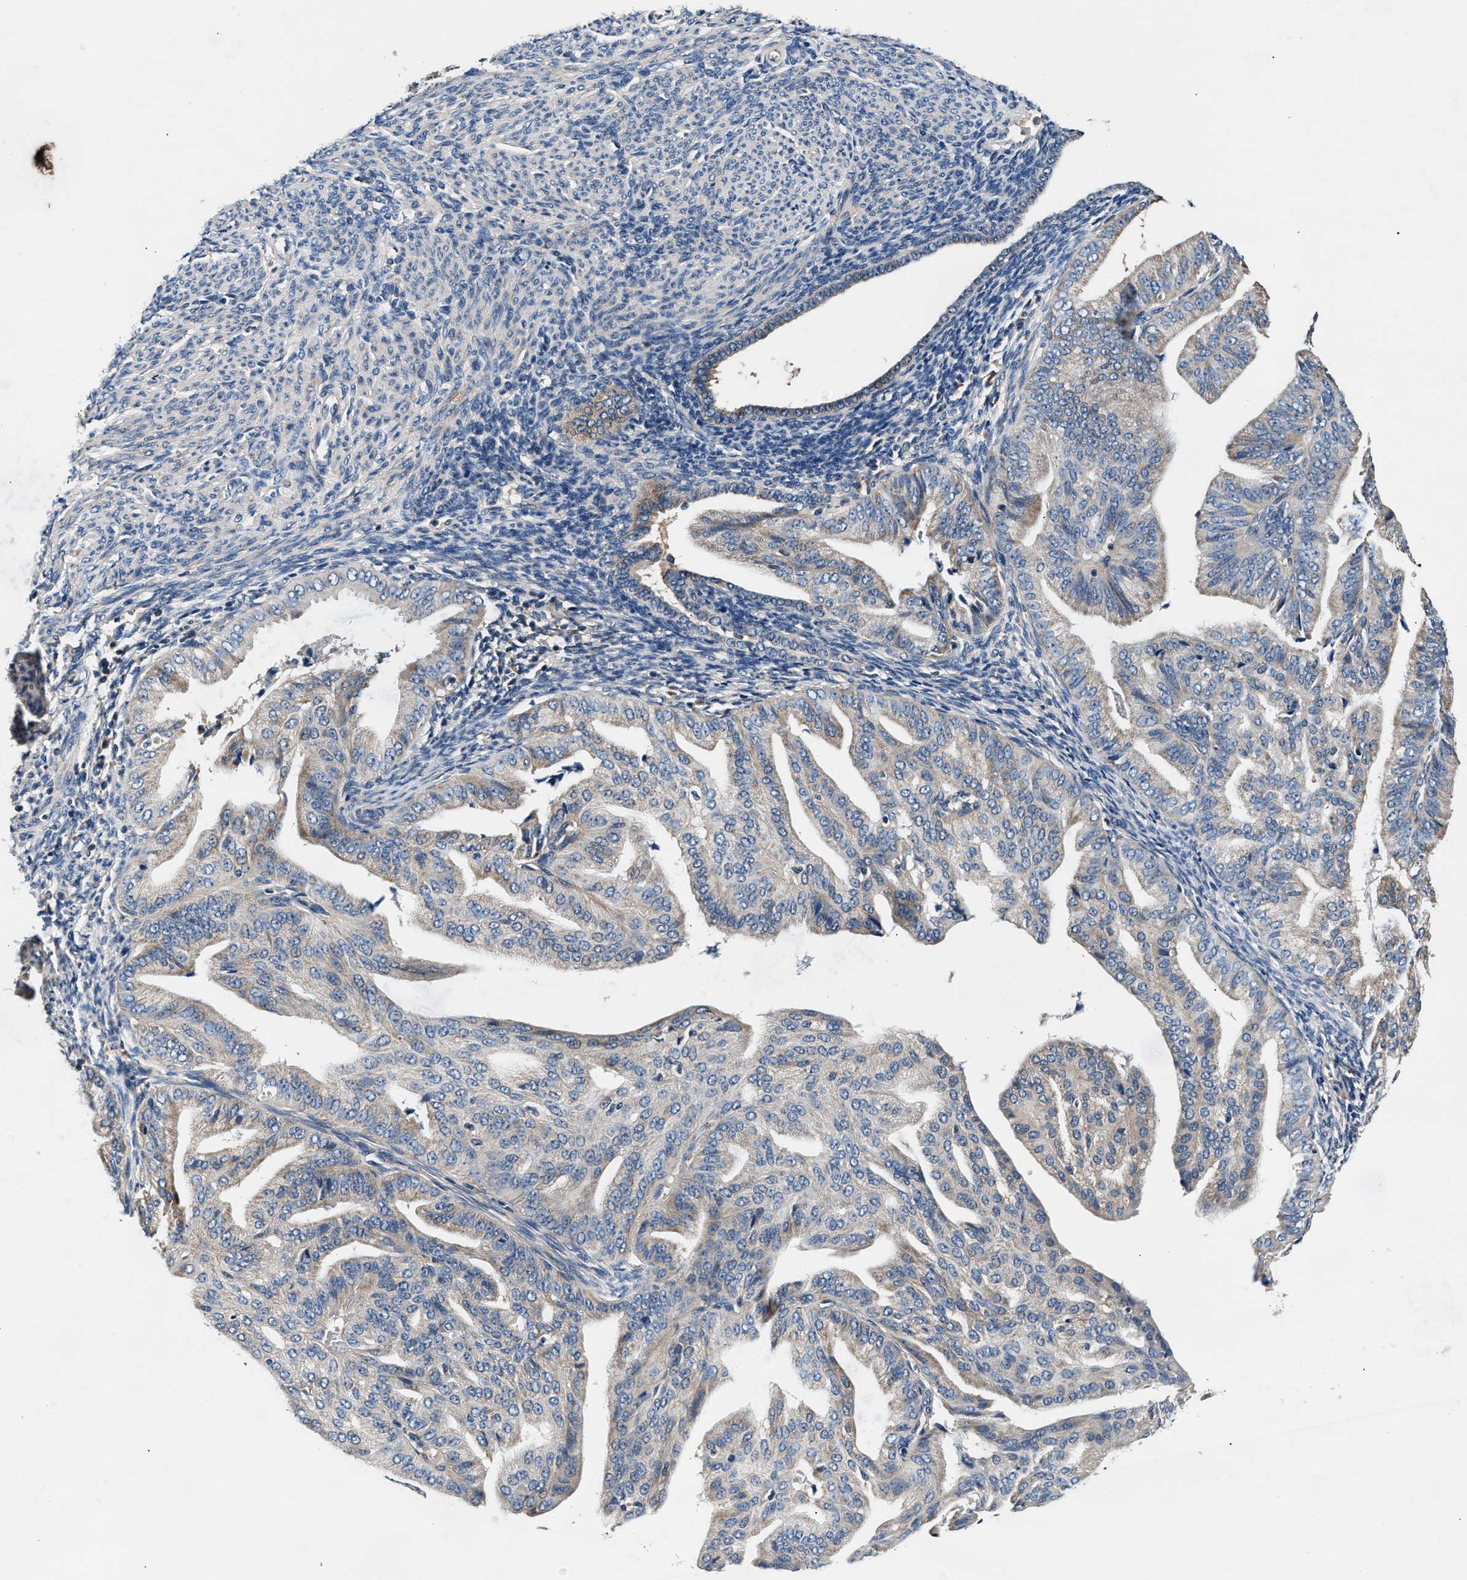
{"staining": {"intensity": "weak", "quantity": "25%-75%", "location": "cytoplasmic/membranous"}, "tissue": "endometrial cancer", "cell_type": "Tumor cells", "image_type": "cancer", "snomed": [{"axis": "morphology", "description": "Adenocarcinoma, NOS"}, {"axis": "topography", "description": "Endometrium"}], "caption": "Weak cytoplasmic/membranous protein positivity is appreciated in approximately 25%-75% of tumor cells in endometrial cancer (adenocarcinoma).", "gene": "IMMT", "patient": {"sex": "female", "age": 58}}